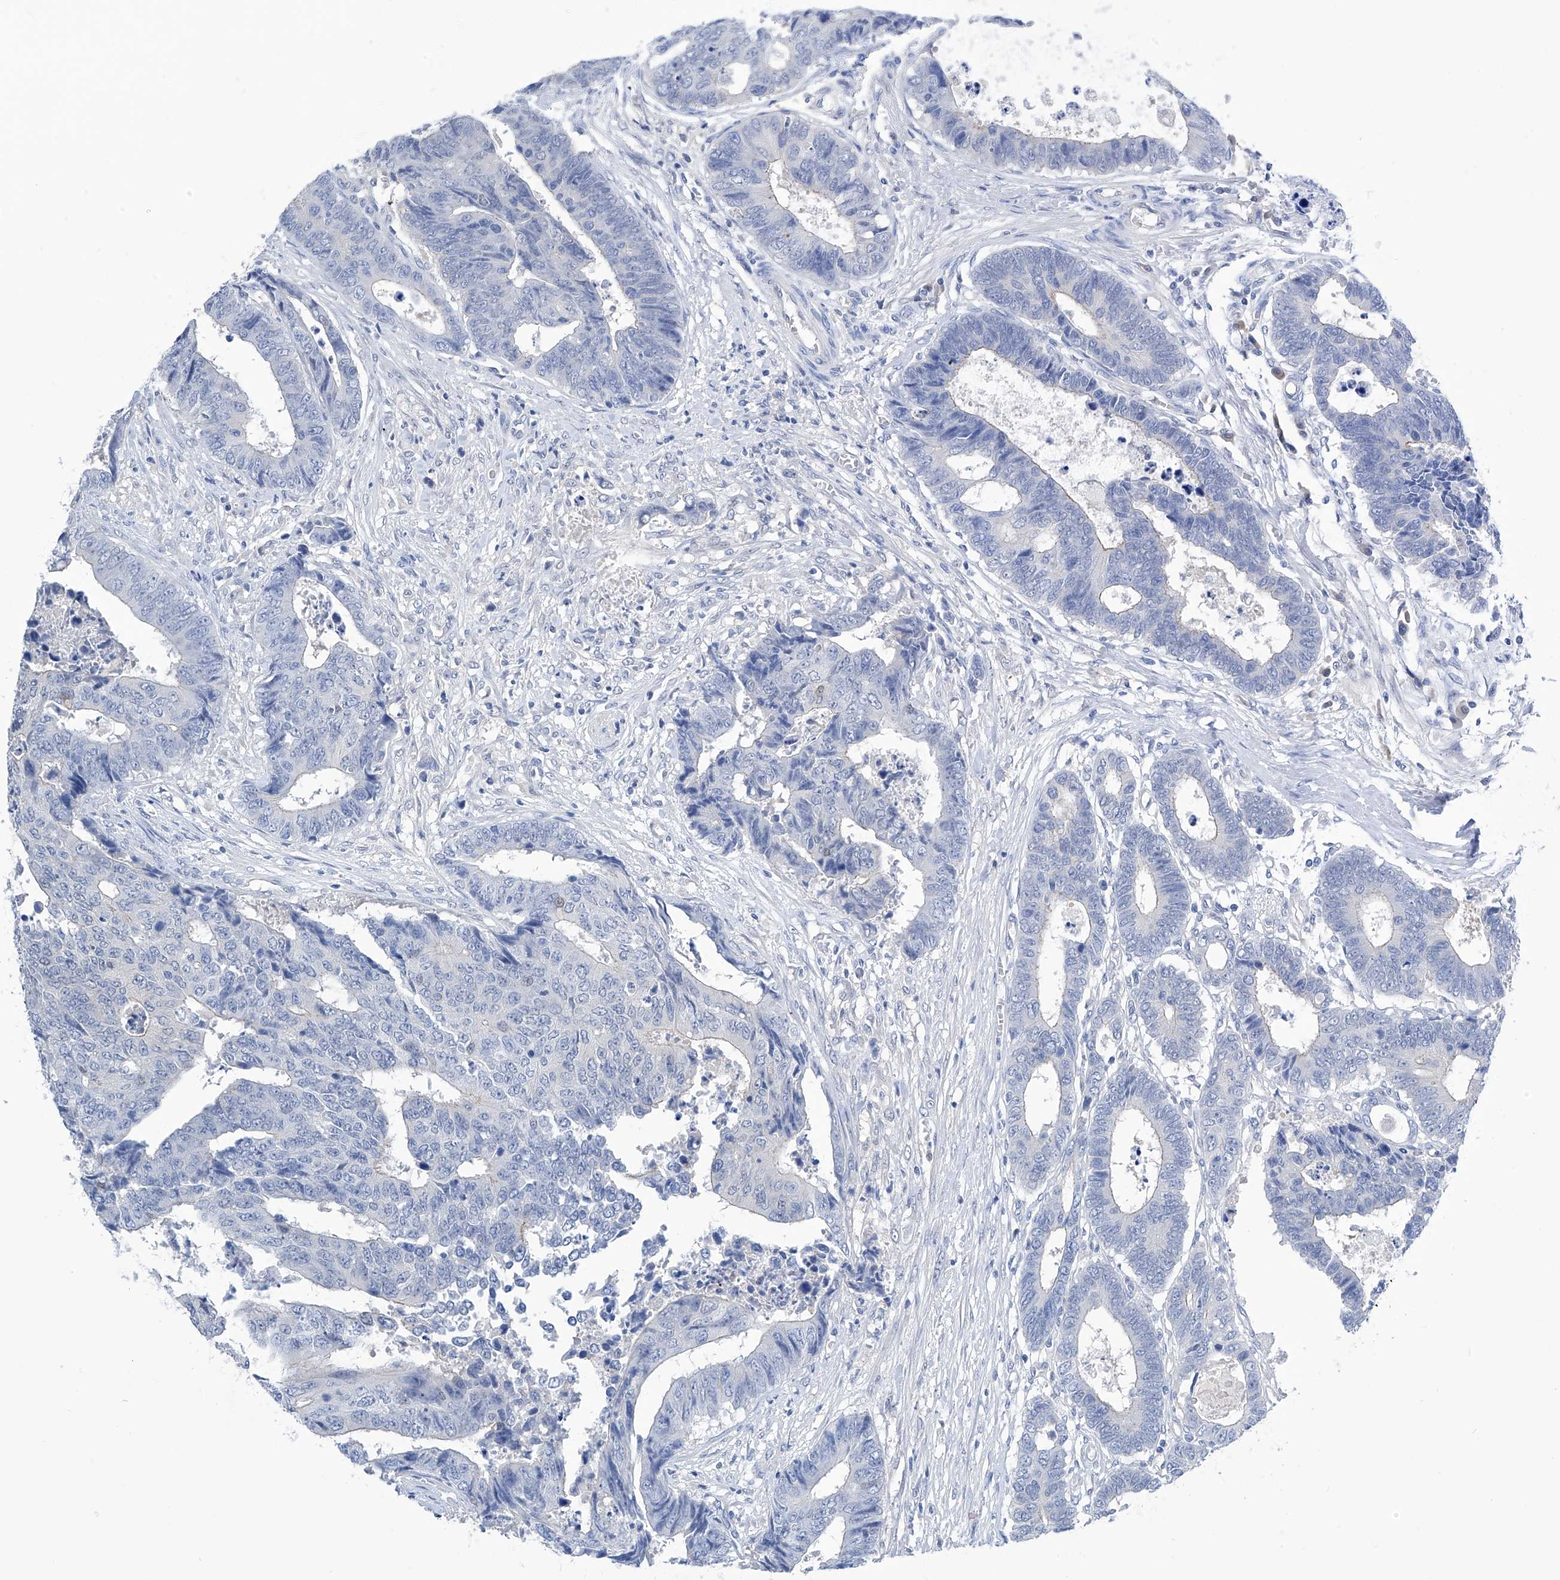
{"staining": {"intensity": "negative", "quantity": "none", "location": "none"}, "tissue": "colorectal cancer", "cell_type": "Tumor cells", "image_type": "cancer", "snomed": [{"axis": "morphology", "description": "Adenocarcinoma, NOS"}, {"axis": "topography", "description": "Rectum"}], "caption": "DAB (3,3'-diaminobenzidine) immunohistochemical staining of human adenocarcinoma (colorectal) exhibits no significant expression in tumor cells.", "gene": "PGM3", "patient": {"sex": "male", "age": 84}}